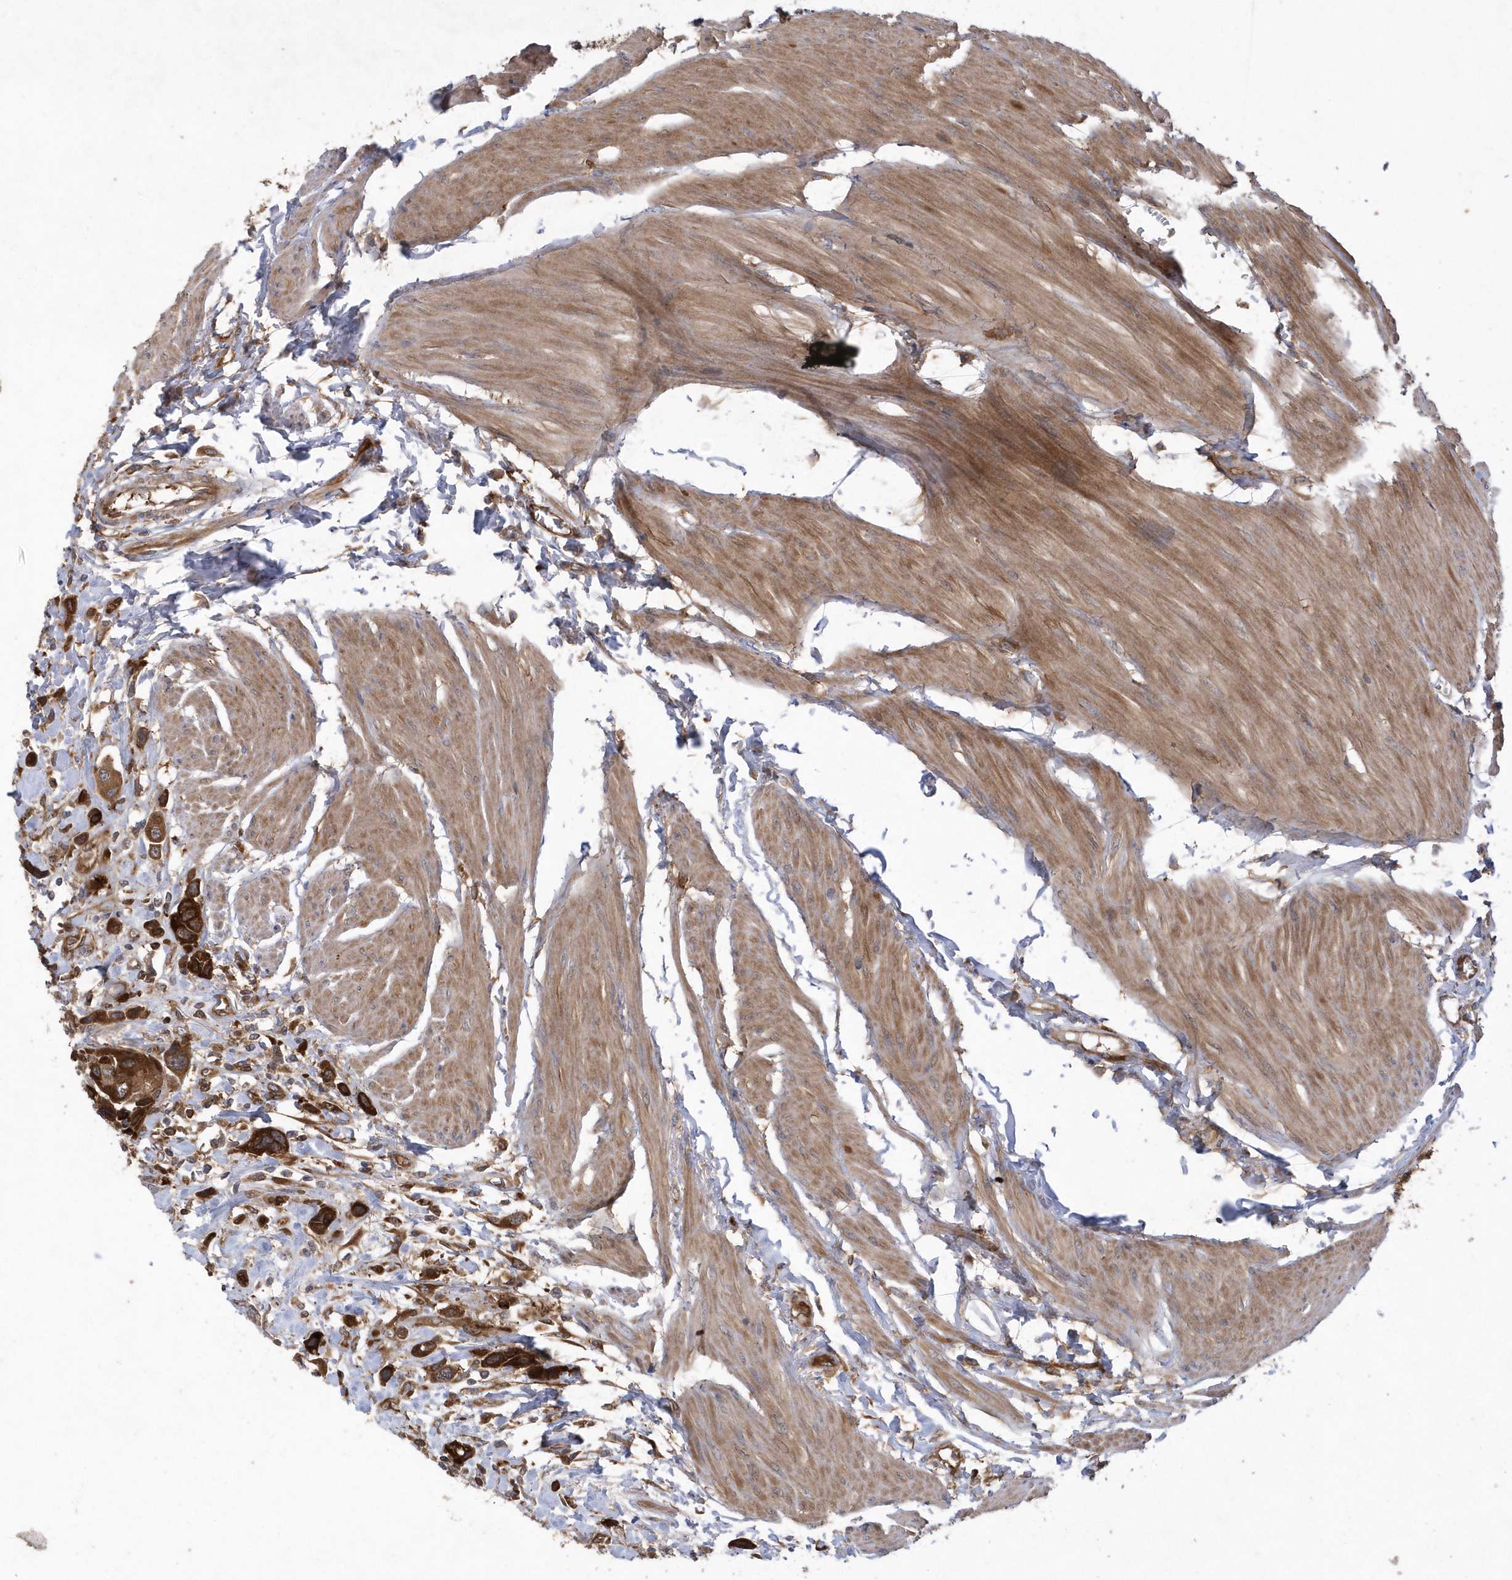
{"staining": {"intensity": "strong", "quantity": ">75%", "location": "cytoplasmic/membranous"}, "tissue": "urothelial cancer", "cell_type": "Tumor cells", "image_type": "cancer", "snomed": [{"axis": "morphology", "description": "Urothelial carcinoma, High grade"}, {"axis": "topography", "description": "Urinary bladder"}], "caption": "This is an image of IHC staining of urothelial cancer, which shows strong expression in the cytoplasmic/membranous of tumor cells.", "gene": "PAICS", "patient": {"sex": "male", "age": 50}}